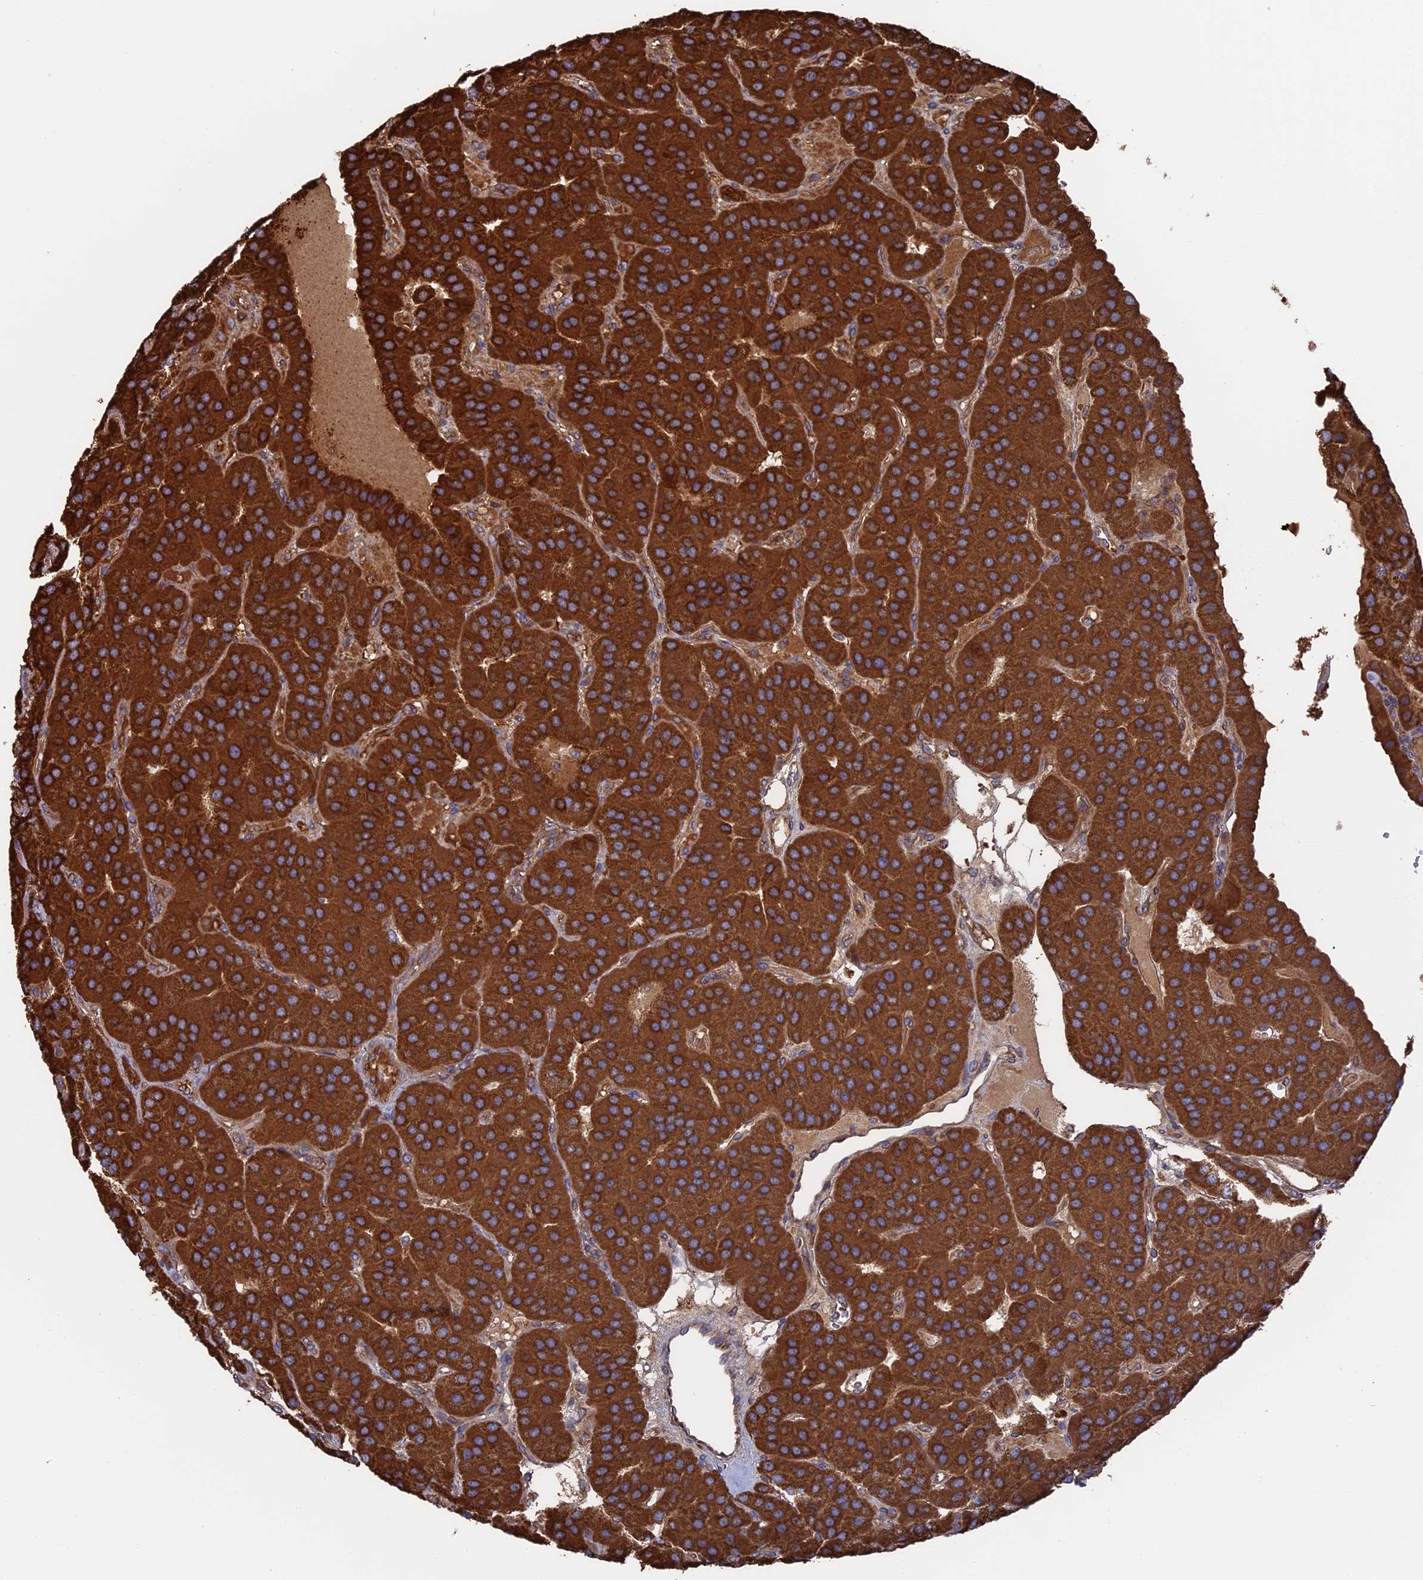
{"staining": {"intensity": "strong", "quantity": ">75%", "location": "cytoplasmic/membranous"}, "tissue": "parathyroid gland", "cell_type": "Glandular cells", "image_type": "normal", "snomed": [{"axis": "morphology", "description": "Normal tissue, NOS"}, {"axis": "morphology", "description": "Adenoma, NOS"}, {"axis": "topography", "description": "Parathyroid gland"}], "caption": "Strong cytoplasmic/membranous expression for a protein is identified in about >75% of glandular cells of normal parathyroid gland using immunohistochemistry (IHC).", "gene": "TELO2", "patient": {"sex": "female", "age": 86}}